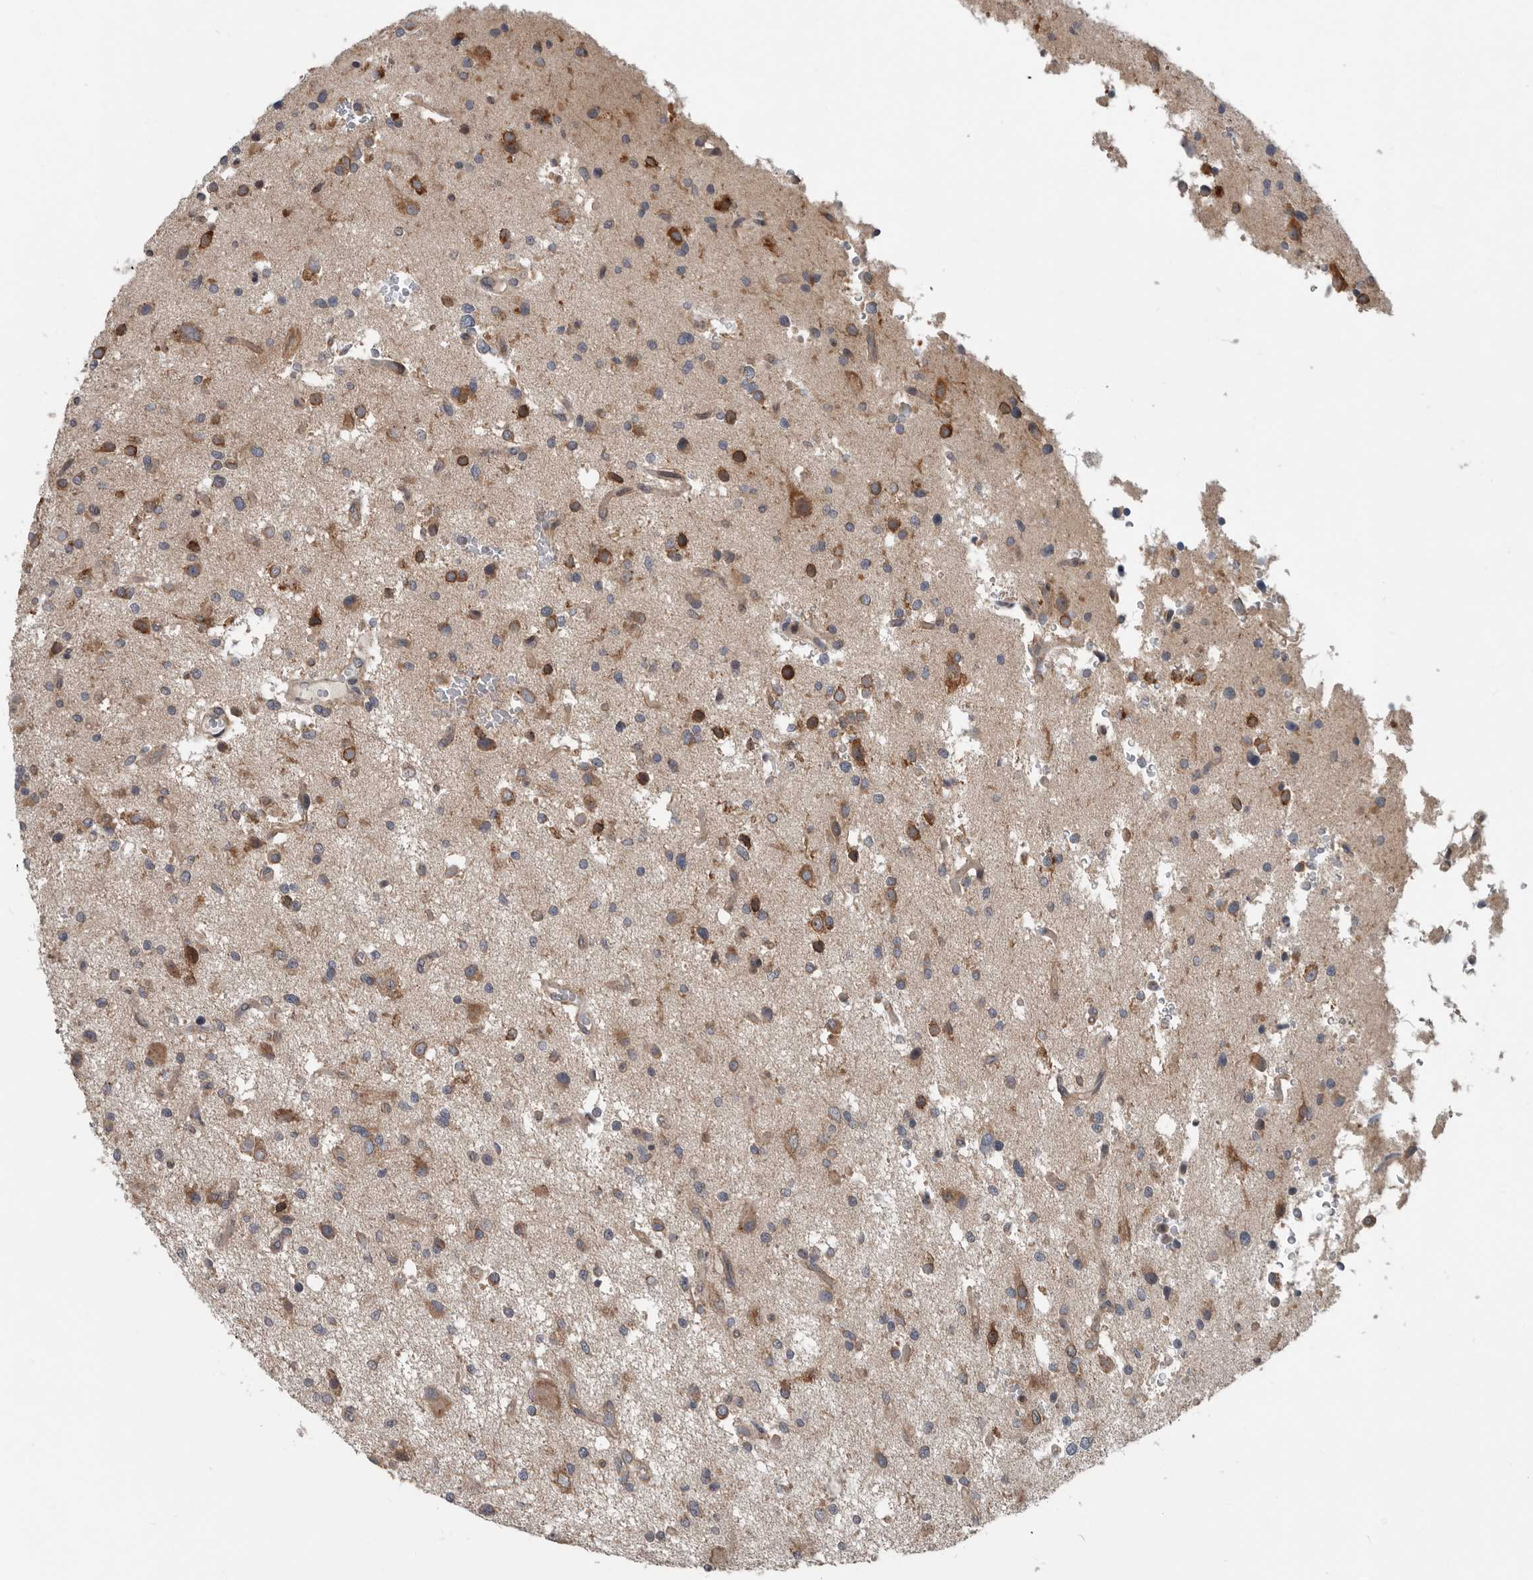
{"staining": {"intensity": "moderate", "quantity": "25%-75%", "location": "cytoplasmic/membranous"}, "tissue": "glioma", "cell_type": "Tumor cells", "image_type": "cancer", "snomed": [{"axis": "morphology", "description": "Glioma, malignant, High grade"}, {"axis": "topography", "description": "Brain"}], "caption": "The photomicrograph reveals immunohistochemical staining of glioma. There is moderate cytoplasmic/membranous positivity is identified in about 25%-75% of tumor cells.", "gene": "TMEM199", "patient": {"sex": "male", "age": 33}}